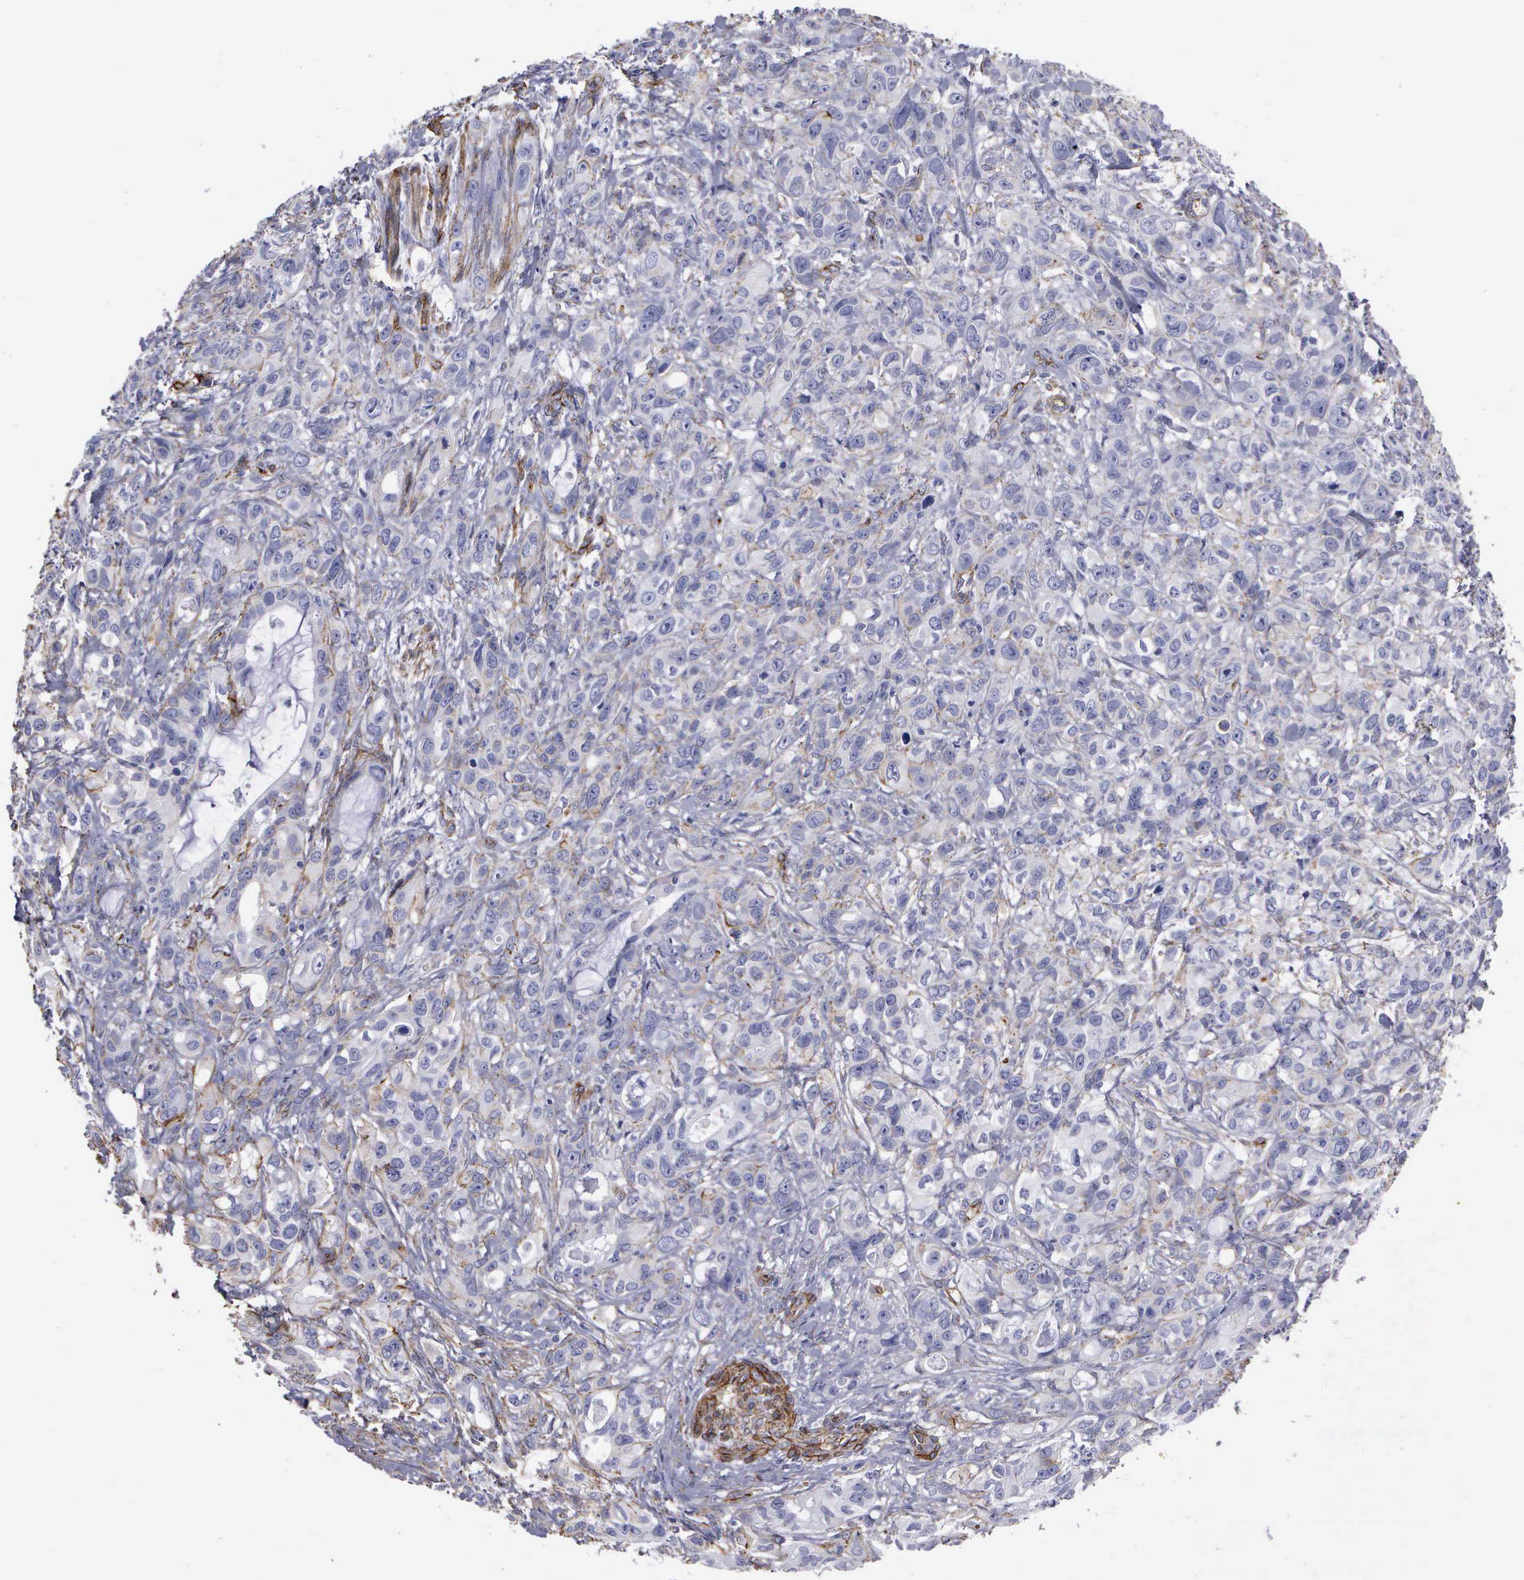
{"staining": {"intensity": "negative", "quantity": "none", "location": "none"}, "tissue": "stomach cancer", "cell_type": "Tumor cells", "image_type": "cancer", "snomed": [{"axis": "morphology", "description": "Adenocarcinoma, NOS"}, {"axis": "topography", "description": "Stomach, upper"}], "caption": "Immunohistochemical staining of stomach adenocarcinoma shows no significant staining in tumor cells.", "gene": "MAGEB10", "patient": {"sex": "male", "age": 47}}